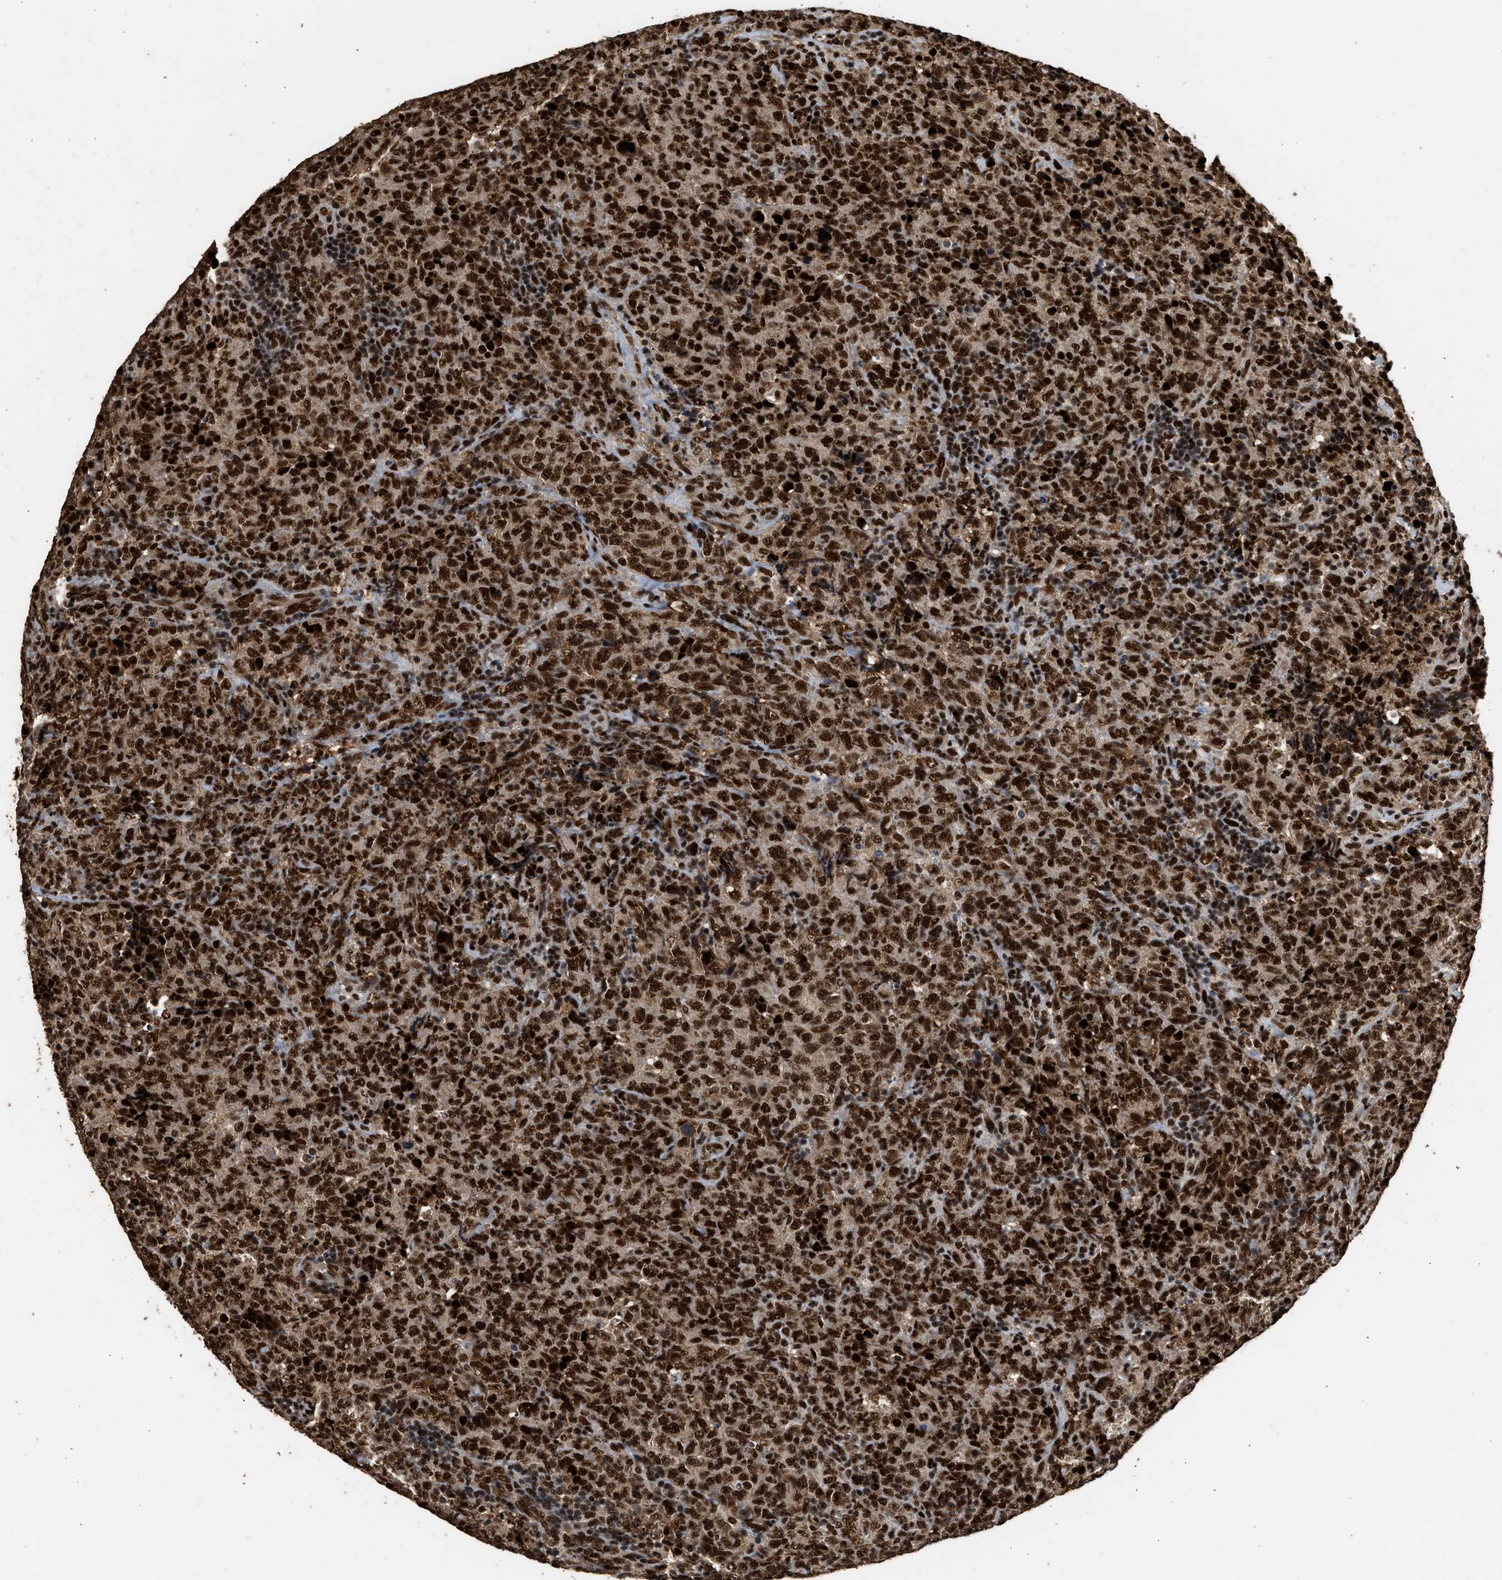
{"staining": {"intensity": "strong", "quantity": ">75%", "location": "nuclear"}, "tissue": "lymphoma", "cell_type": "Tumor cells", "image_type": "cancer", "snomed": [{"axis": "morphology", "description": "Malignant lymphoma, non-Hodgkin's type, High grade"}, {"axis": "topography", "description": "Tonsil"}], "caption": "Lymphoma tissue exhibits strong nuclear positivity in about >75% of tumor cells (IHC, brightfield microscopy, high magnification).", "gene": "PPP4R3B", "patient": {"sex": "female", "age": 36}}